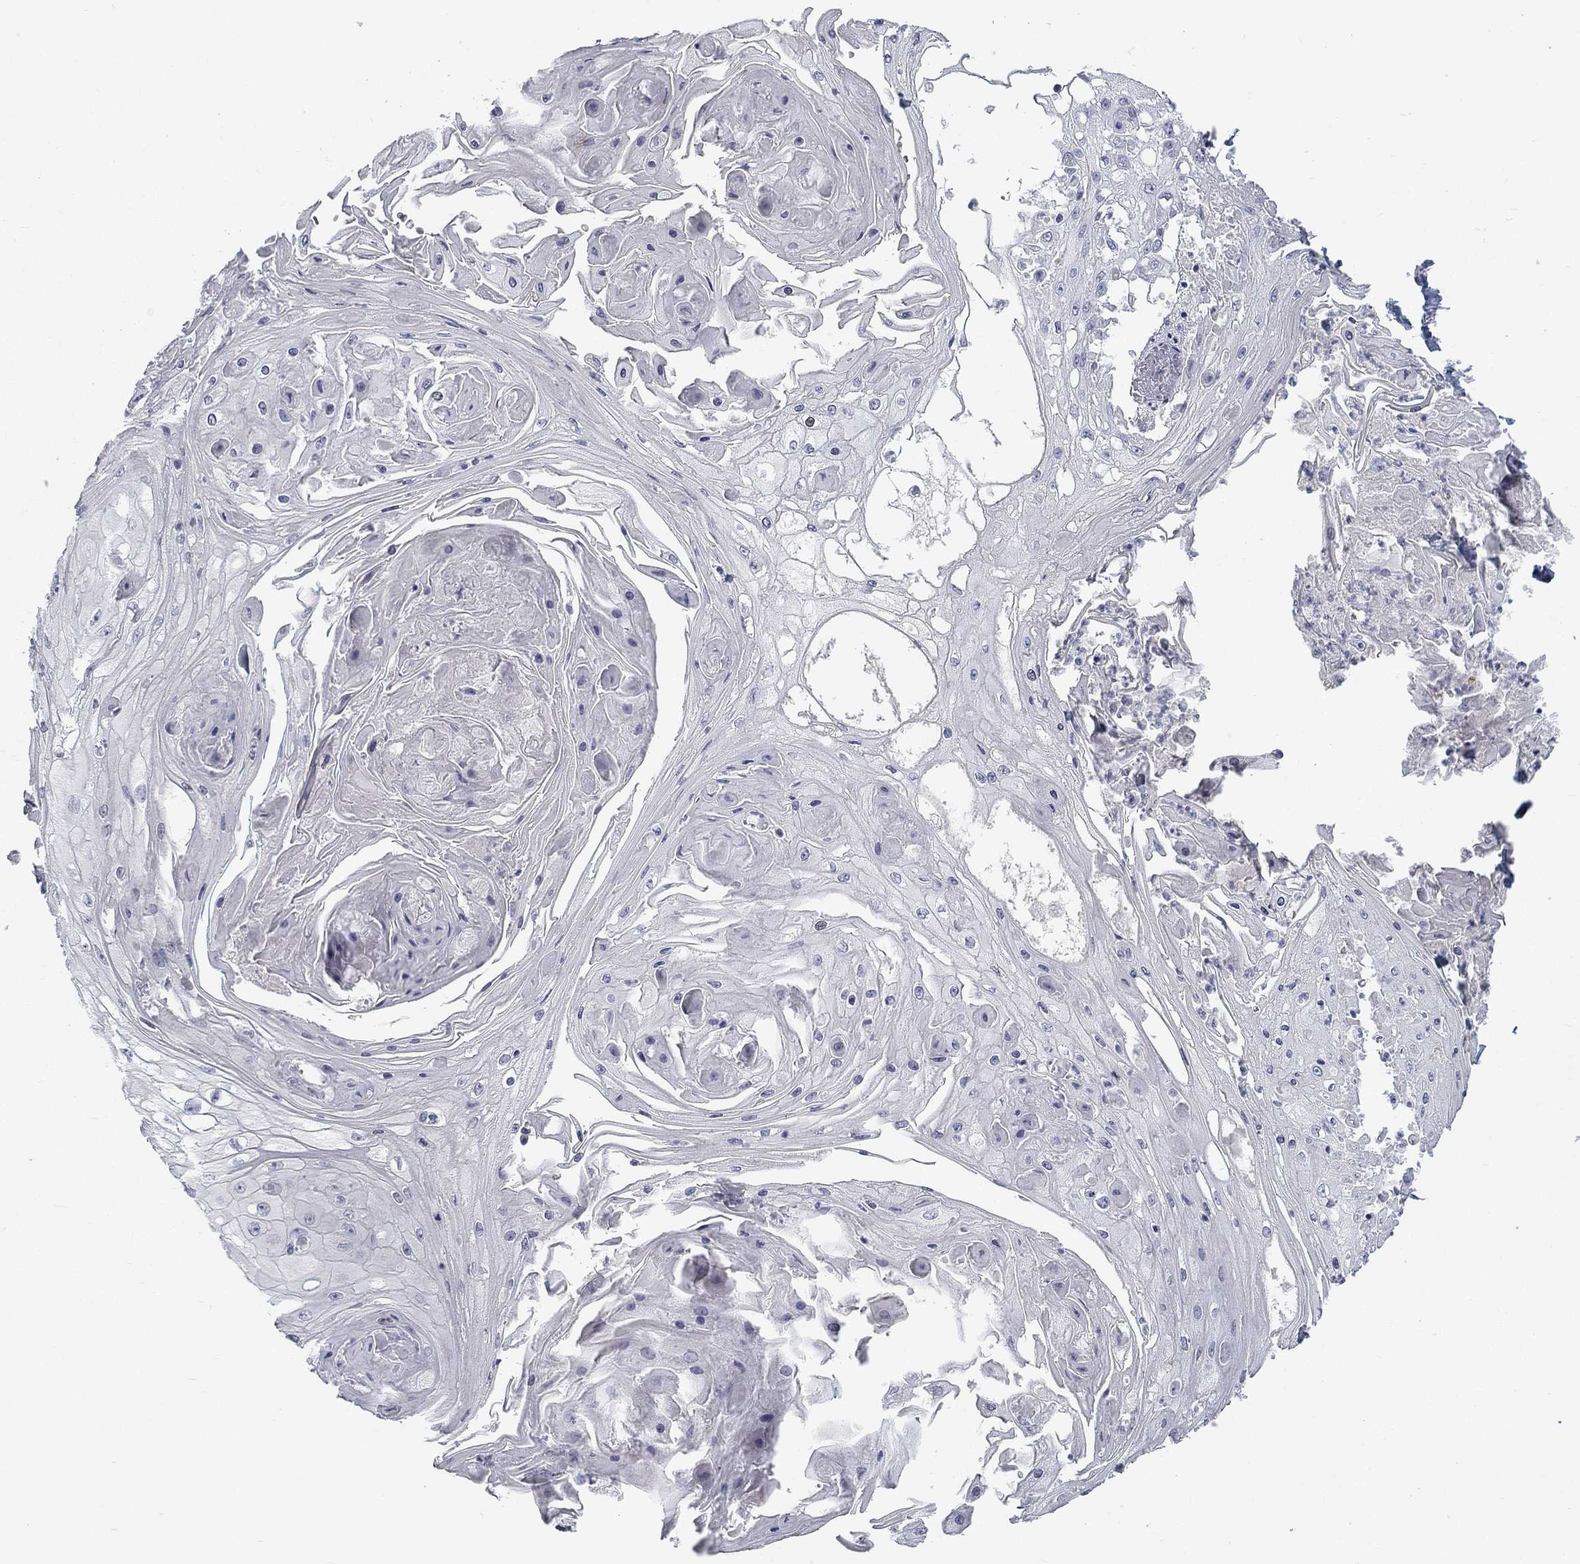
{"staining": {"intensity": "negative", "quantity": "none", "location": "none"}, "tissue": "skin cancer", "cell_type": "Tumor cells", "image_type": "cancer", "snomed": [{"axis": "morphology", "description": "Squamous cell carcinoma, NOS"}, {"axis": "topography", "description": "Skin"}], "caption": "There is no significant positivity in tumor cells of skin cancer.", "gene": "ATP1A3", "patient": {"sex": "male", "age": 70}}